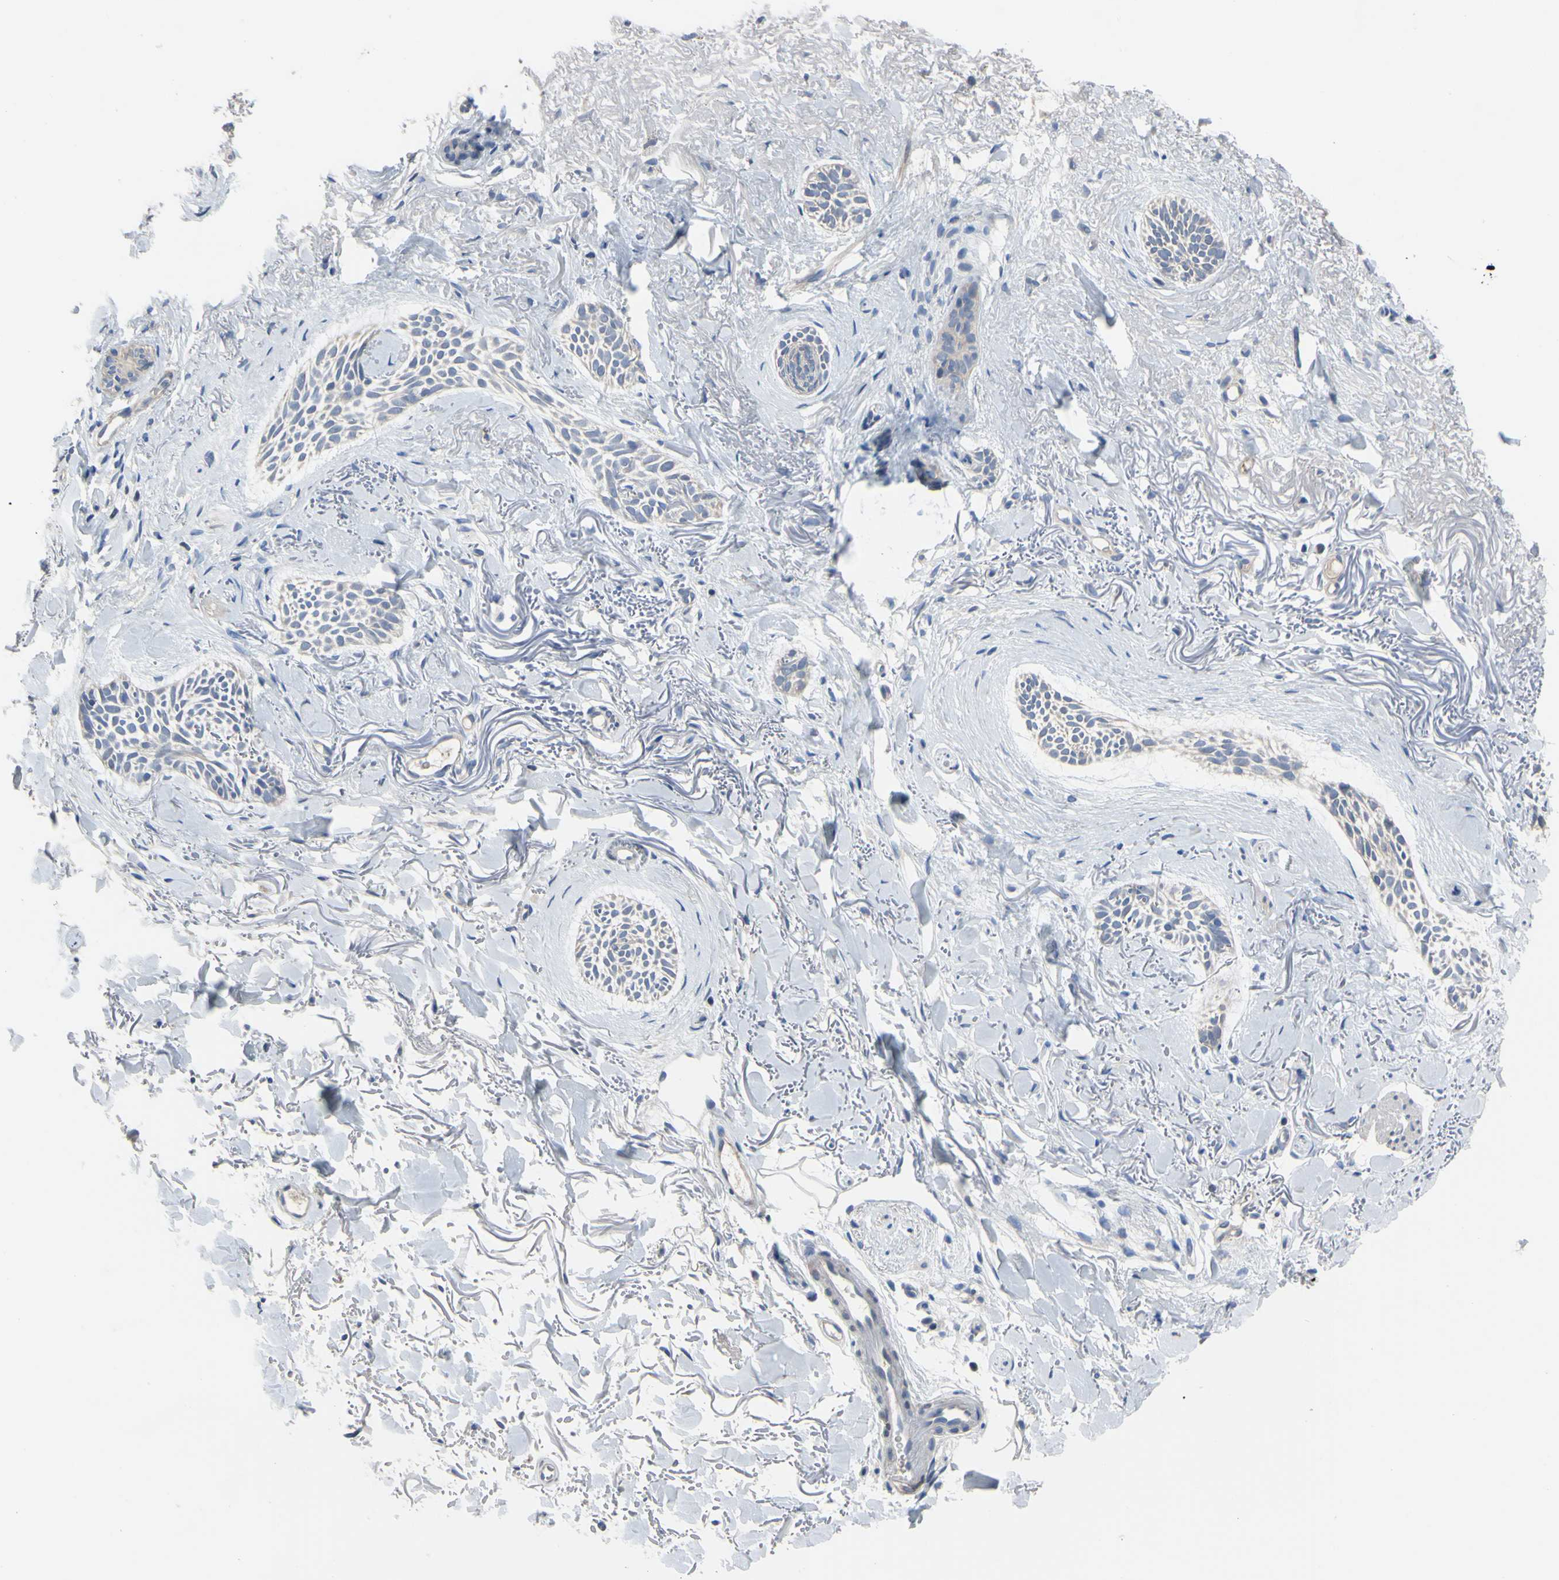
{"staining": {"intensity": "negative", "quantity": "none", "location": "none"}, "tissue": "skin cancer", "cell_type": "Tumor cells", "image_type": "cancer", "snomed": [{"axis": "morphology", "description": "Normal tissue, NOS"}, {"axis": "morphology", "description": "Basal cell carcinoma"}, {"axis": "topography", "description": "Skin"}], "caption": "This is an IHC image of skin cancer (basal cell carcinoma). There is no staining in tumor cells.", "gene": "LHX9", "patient": {"sex": "female", "age": 84}}